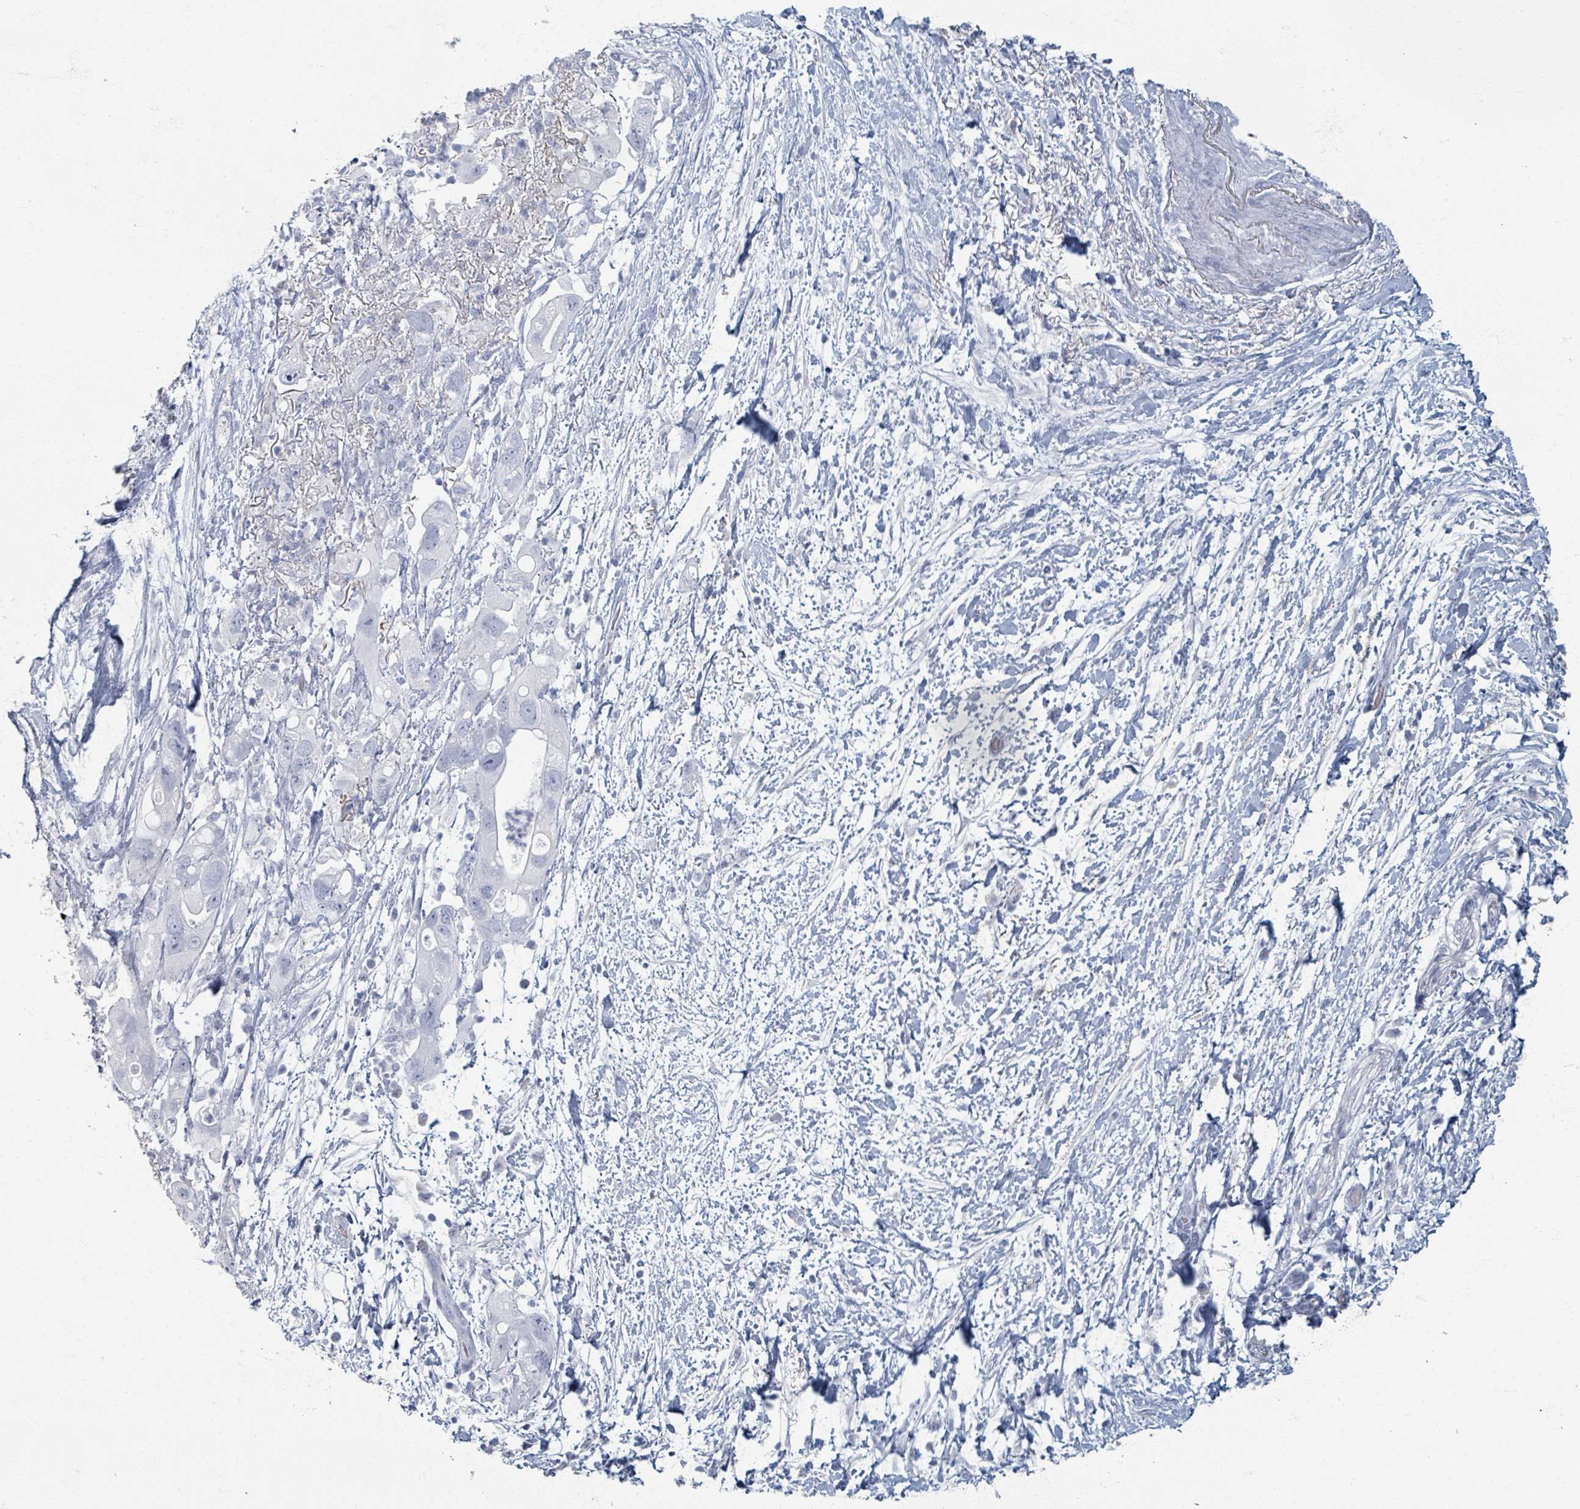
{"staining": {"intensity": "negative", "quantity": "none", "location": "none"}, "tissue": "pancreatic cancer", "cell_type": "Tumor cells", "image_type": "cancer", "snomed": [{"axis": "morphology", "description": "Adenocarcinoma, NOS"}, {"axis": "topography", "description": "Pancreas"}], "caption": "There is no significant expression in tumor cells of pancreatic cancer.", "gene": "TAS2R1", "patient": {"sex": "female", "age": 72}}